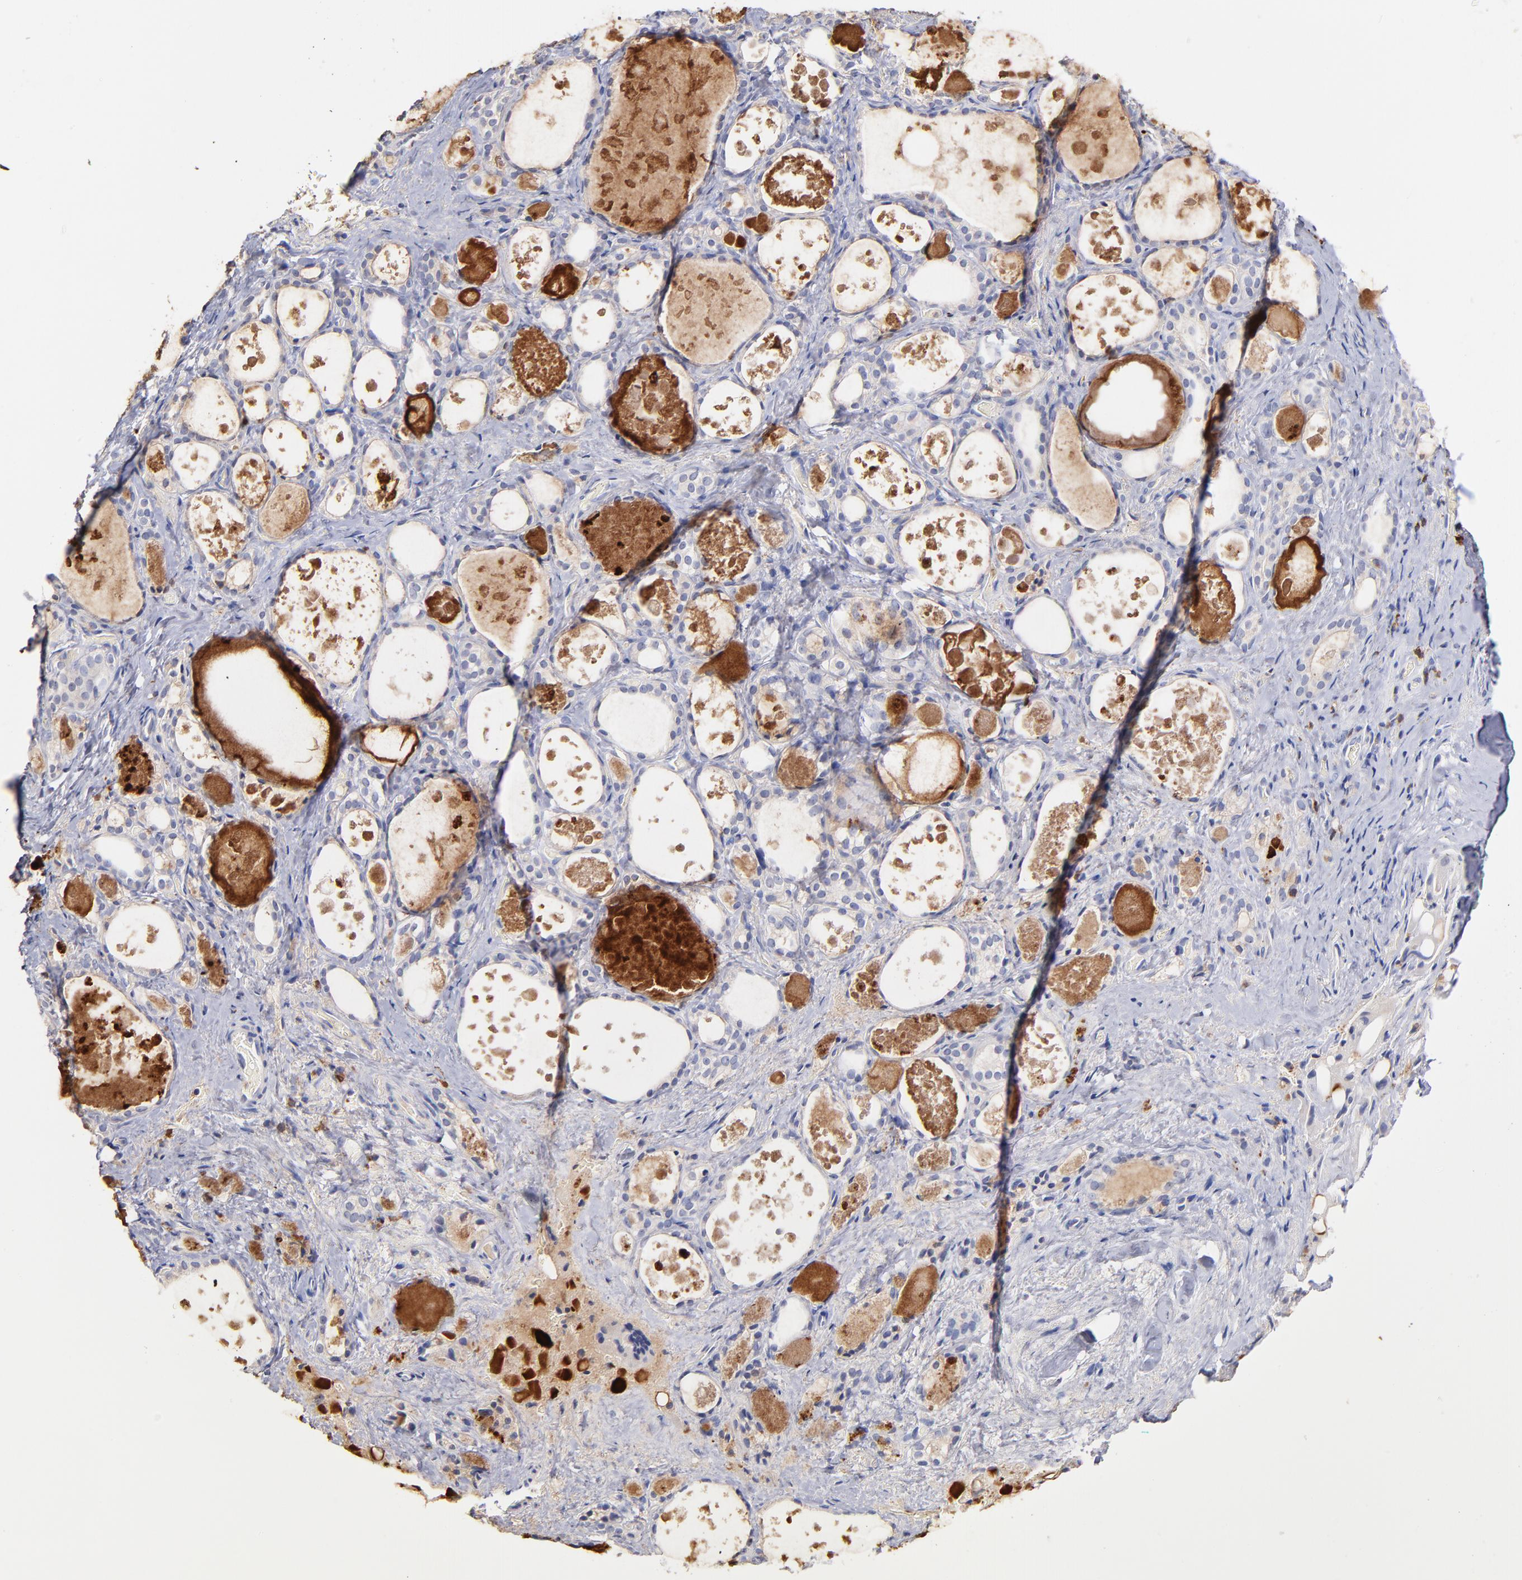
{"staining": {"intensity": "negative", "quantity": "none", "location": "none"}, "tissue": "thyroid gland", "cell_type": "Glandular cells", "image_type": "normal", "snomed": [{"axis": "morphology", "description": "Normal tissue, NOS"}, {"axis": "topography", "description": "Thyroid gland"}], "caption": "This histopathology image is of benign thyroid gland stained with immunohistochemistry (IHC) to label a protein in brown with the nuclei are counter-stained blue. There is no positivity in glandular cells. (DAB IHC with hematoxylin counter stain).", "gene": "KREMEN2", "patient": {"sex": "female", "age": 75}}